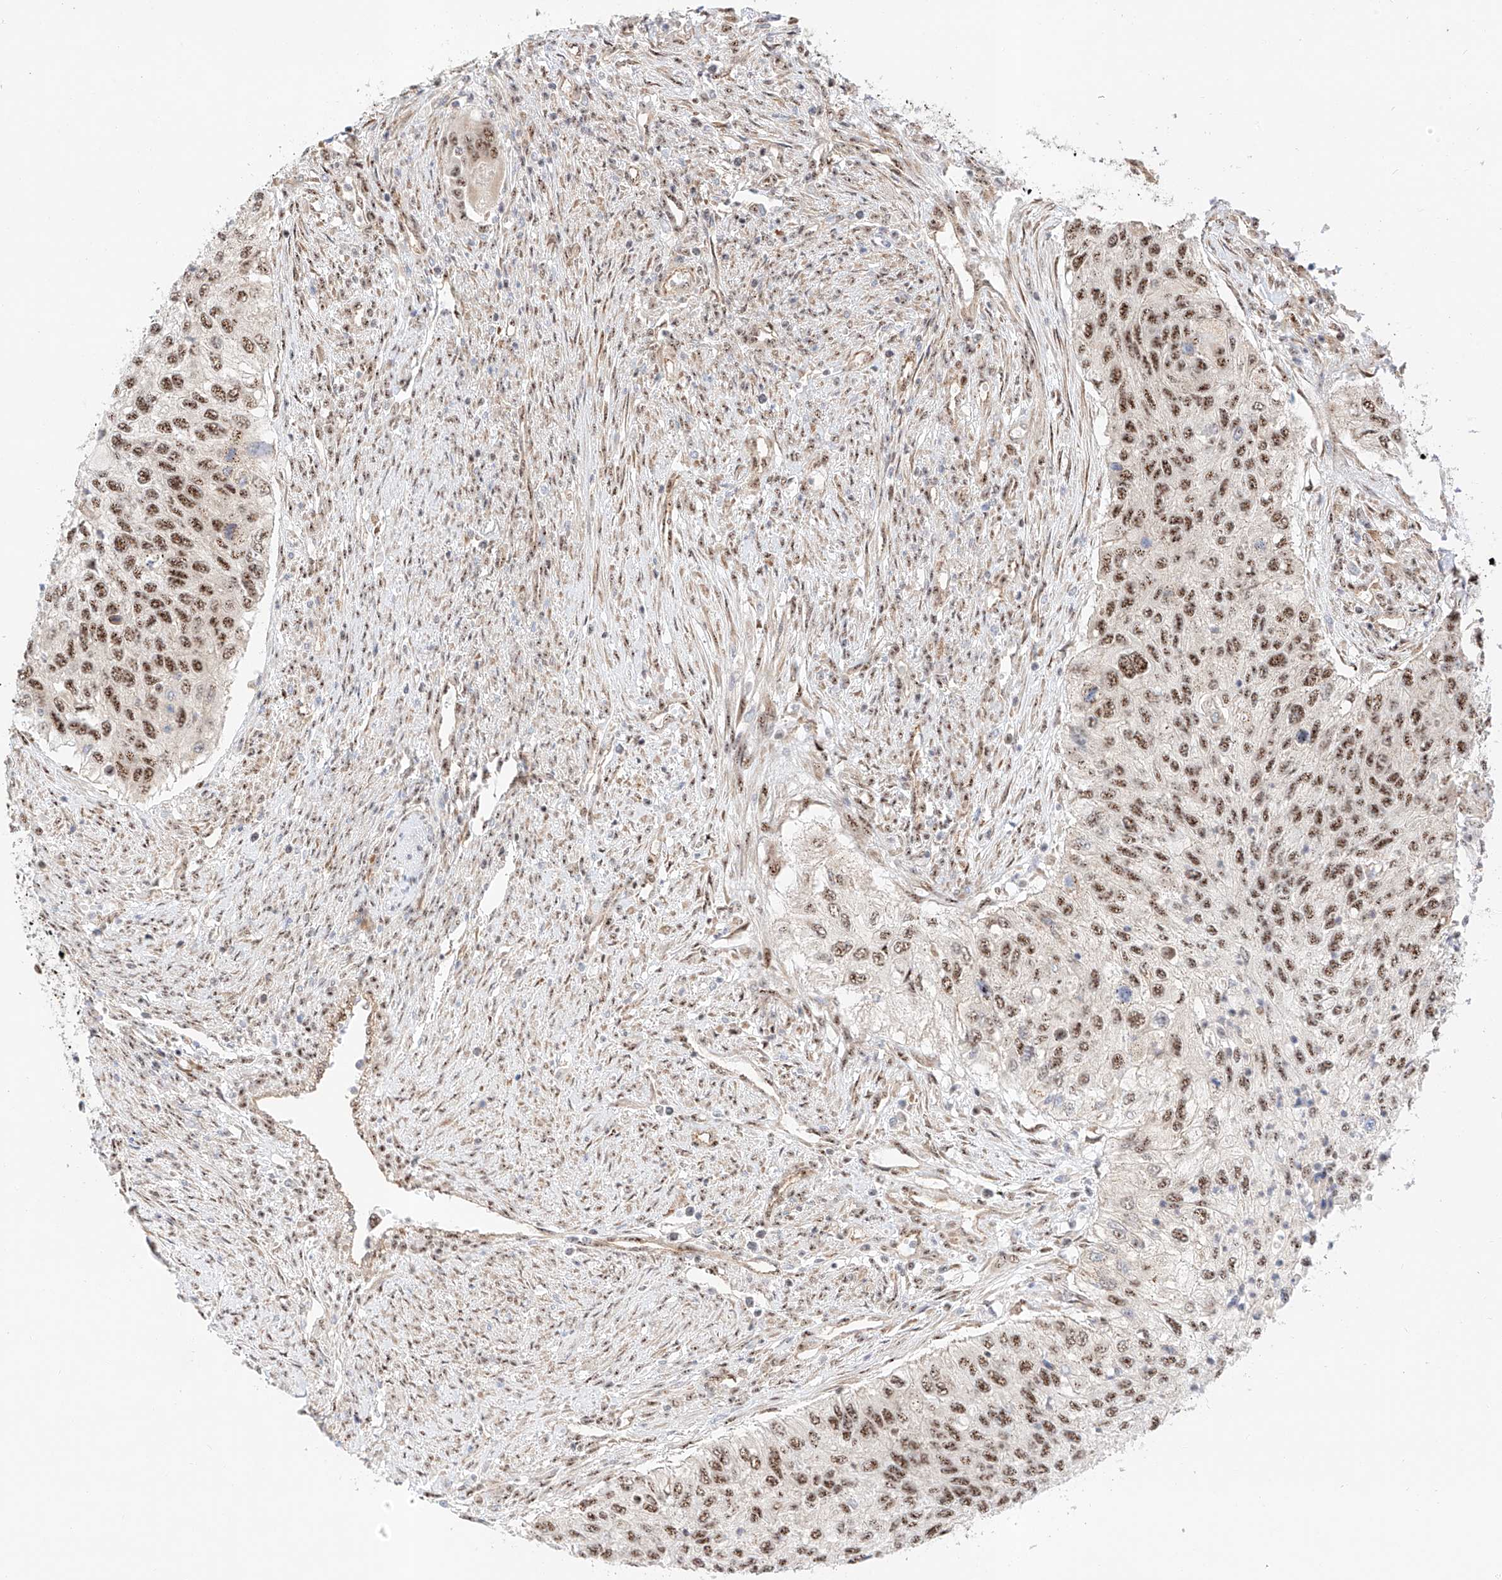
{"staining": {"intensity": "moderate", "quantity": ">75%", "location": "nuclear"}, "tissue": "urothelial cancer", "cell_type": "Tumor cells", "image_type": "cancer", "snomed": [{"axis": "morphology", "description": "Urothelial carcinoma, High grade"}, {"axis": "topography", "description": "Urinary bladder"}], "caption": "Urothelial cancer stained with a protein marker shows moderate staining in tumor cells.", "gene": "ATXN7L2", "patient": {"sex": "female", "age": 60}}